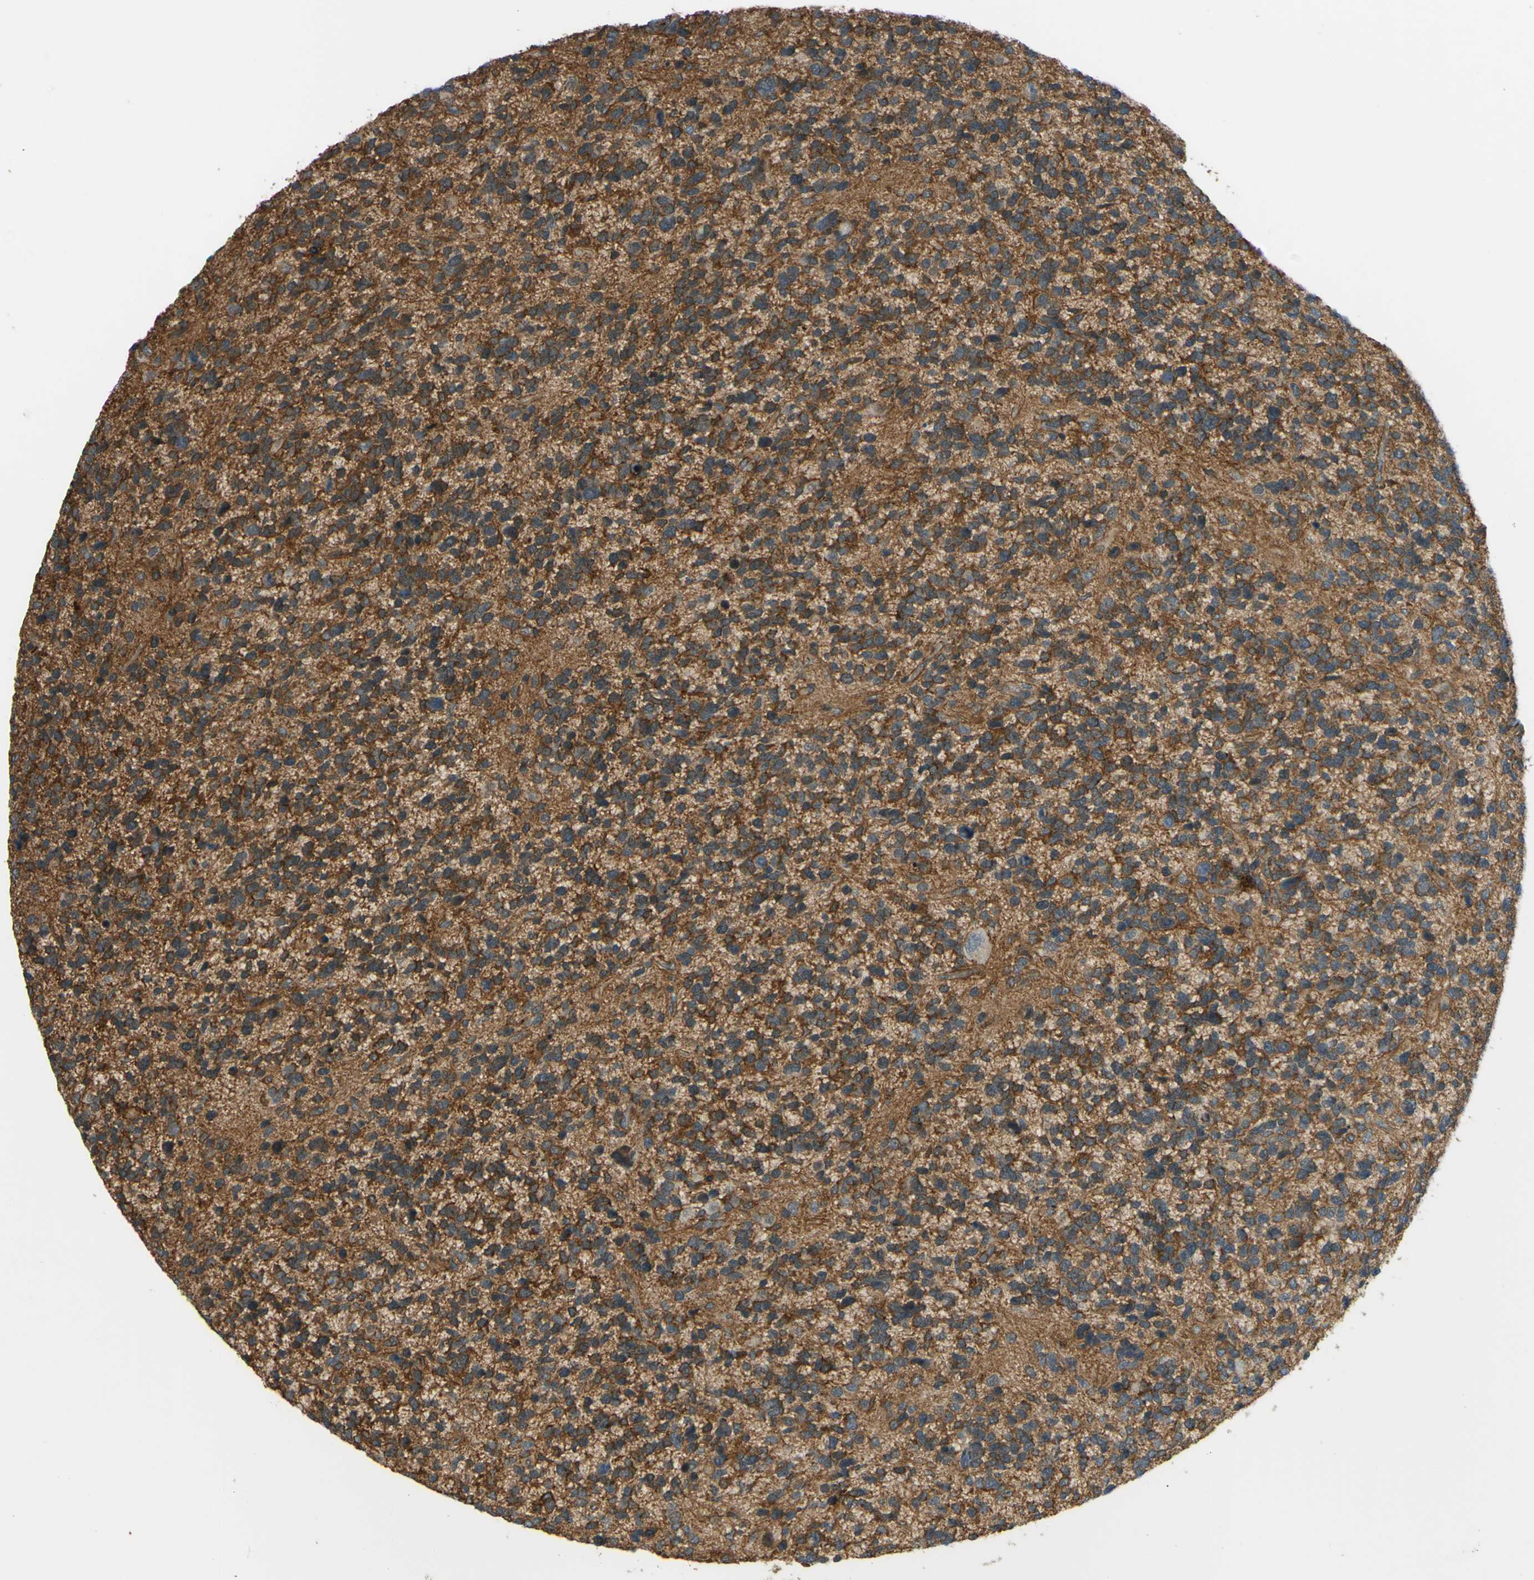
{"staining": {"intensity": "strong", "quantity": ">75%", "location": "cytoplasmic/membranous"}, "tissue": "glioma", "cell_type": "Tumor cells", "image_type": "cancer", "snomed": [{"axis": "morphology", "description": "Glioma, malignant, High grade"}, {"axis": "topography", "description": "Brain"}], "caption": "A high-resolution micrograph shows immunohistochemistry staining of glioma, which displays strong cytoplasmic/membranous staining in approximately >75% of tumor cells. The protein of interest is stained brown, and the nuclei are stained in blue (DAB IHC with brightfield microscopy, high magnification).", "gene": "ADD3", "patient": {"sex": "female", "age": 58}}